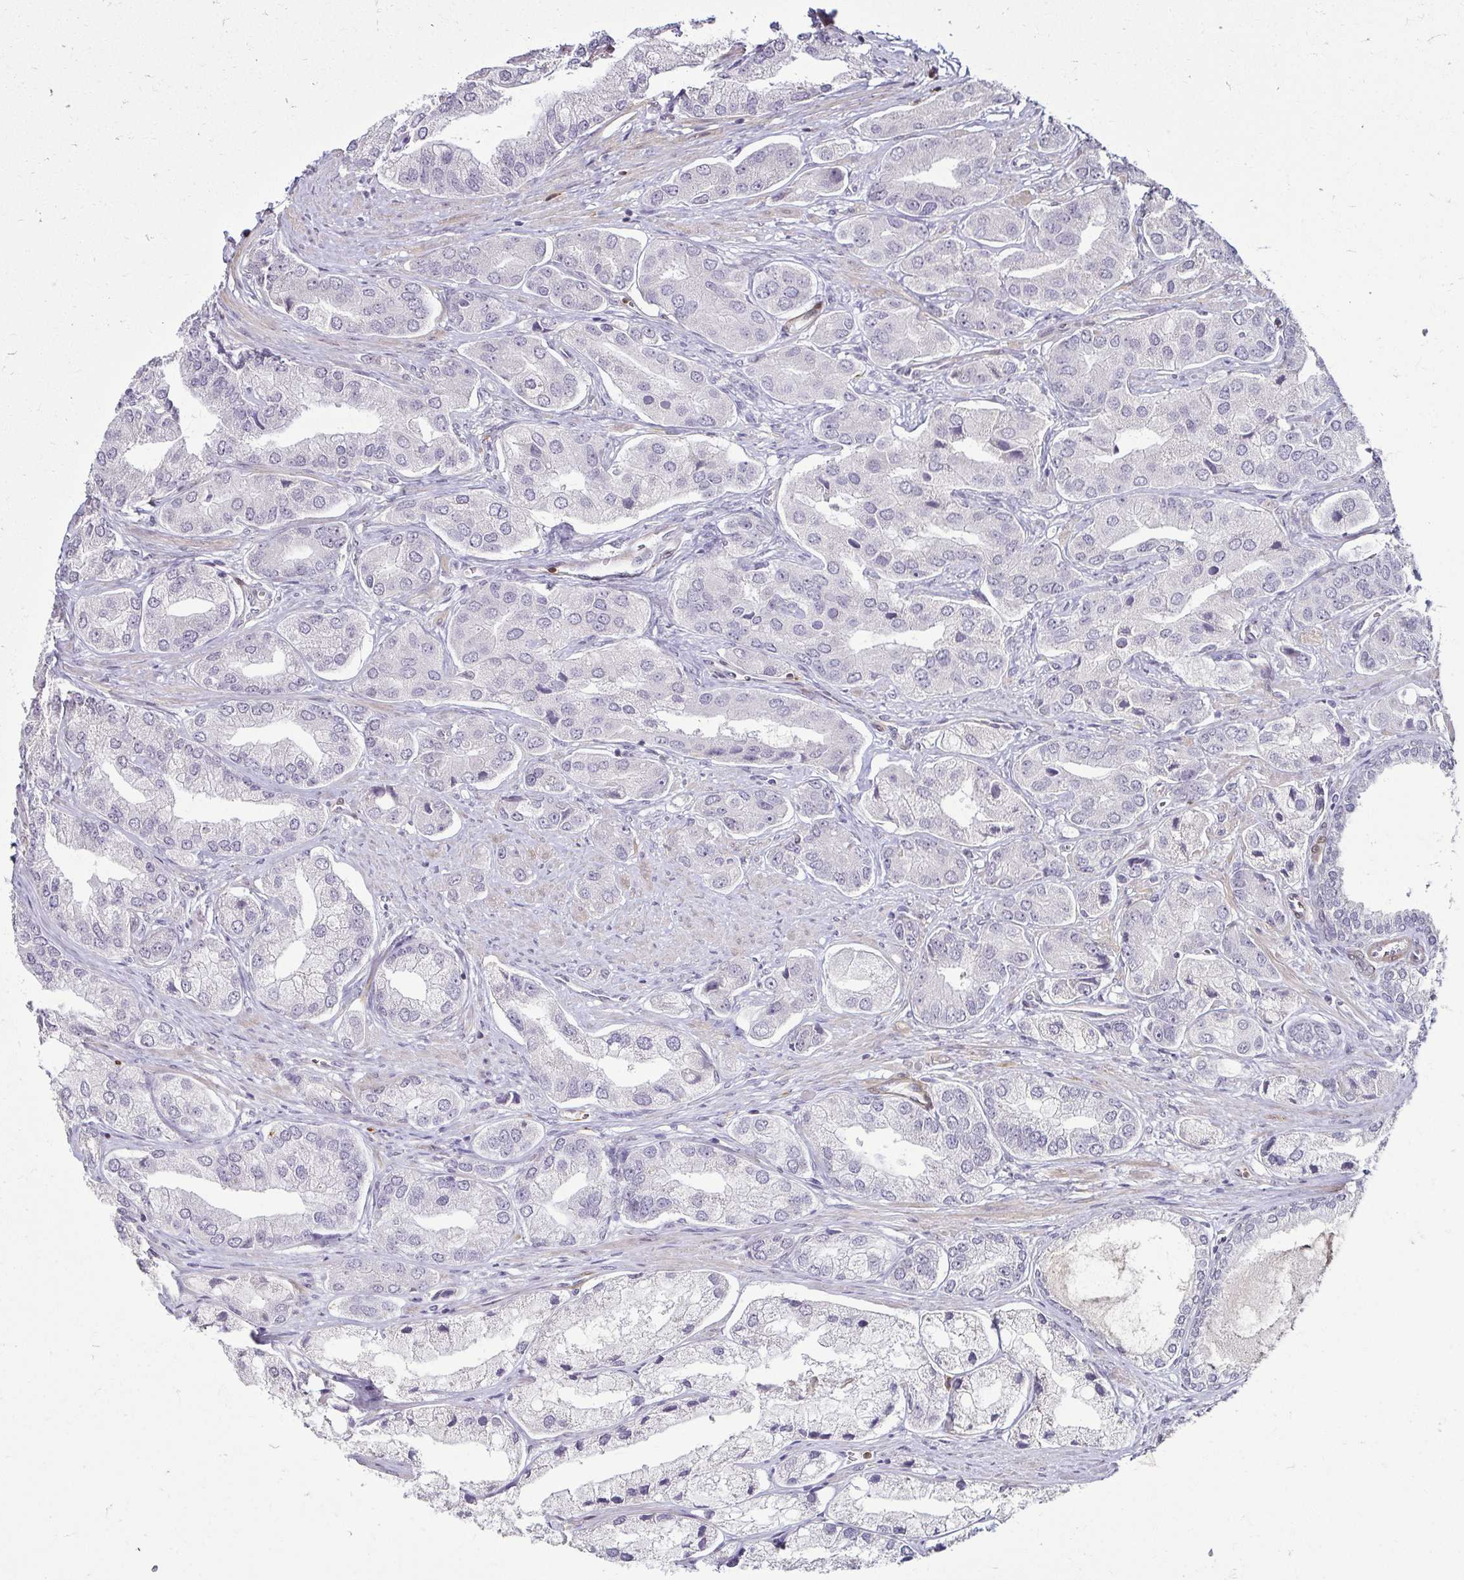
{"staining": {"intensity": "negative", "quantity": "none", "location": "none"}, "tissue": "prostate cancer", "cell_type": "Tumor cells", "image_type": "cancer", "snomed": [{"axis": "morphology", "description": "Adenocarcinoma, Low grade"}, {"axis": "topography", "description": "Prostate"}], "caption": "An immunohistochemistry histopathology image of prostate low-grade adenocarcinoma is shown. There is no staining in tumor cells of prostate low-grade adenocarcinoma. (DAB immunohistochemistry, high magnification).", "gene": "HOPX", "patient": {"sex": "male", "age": 69}}